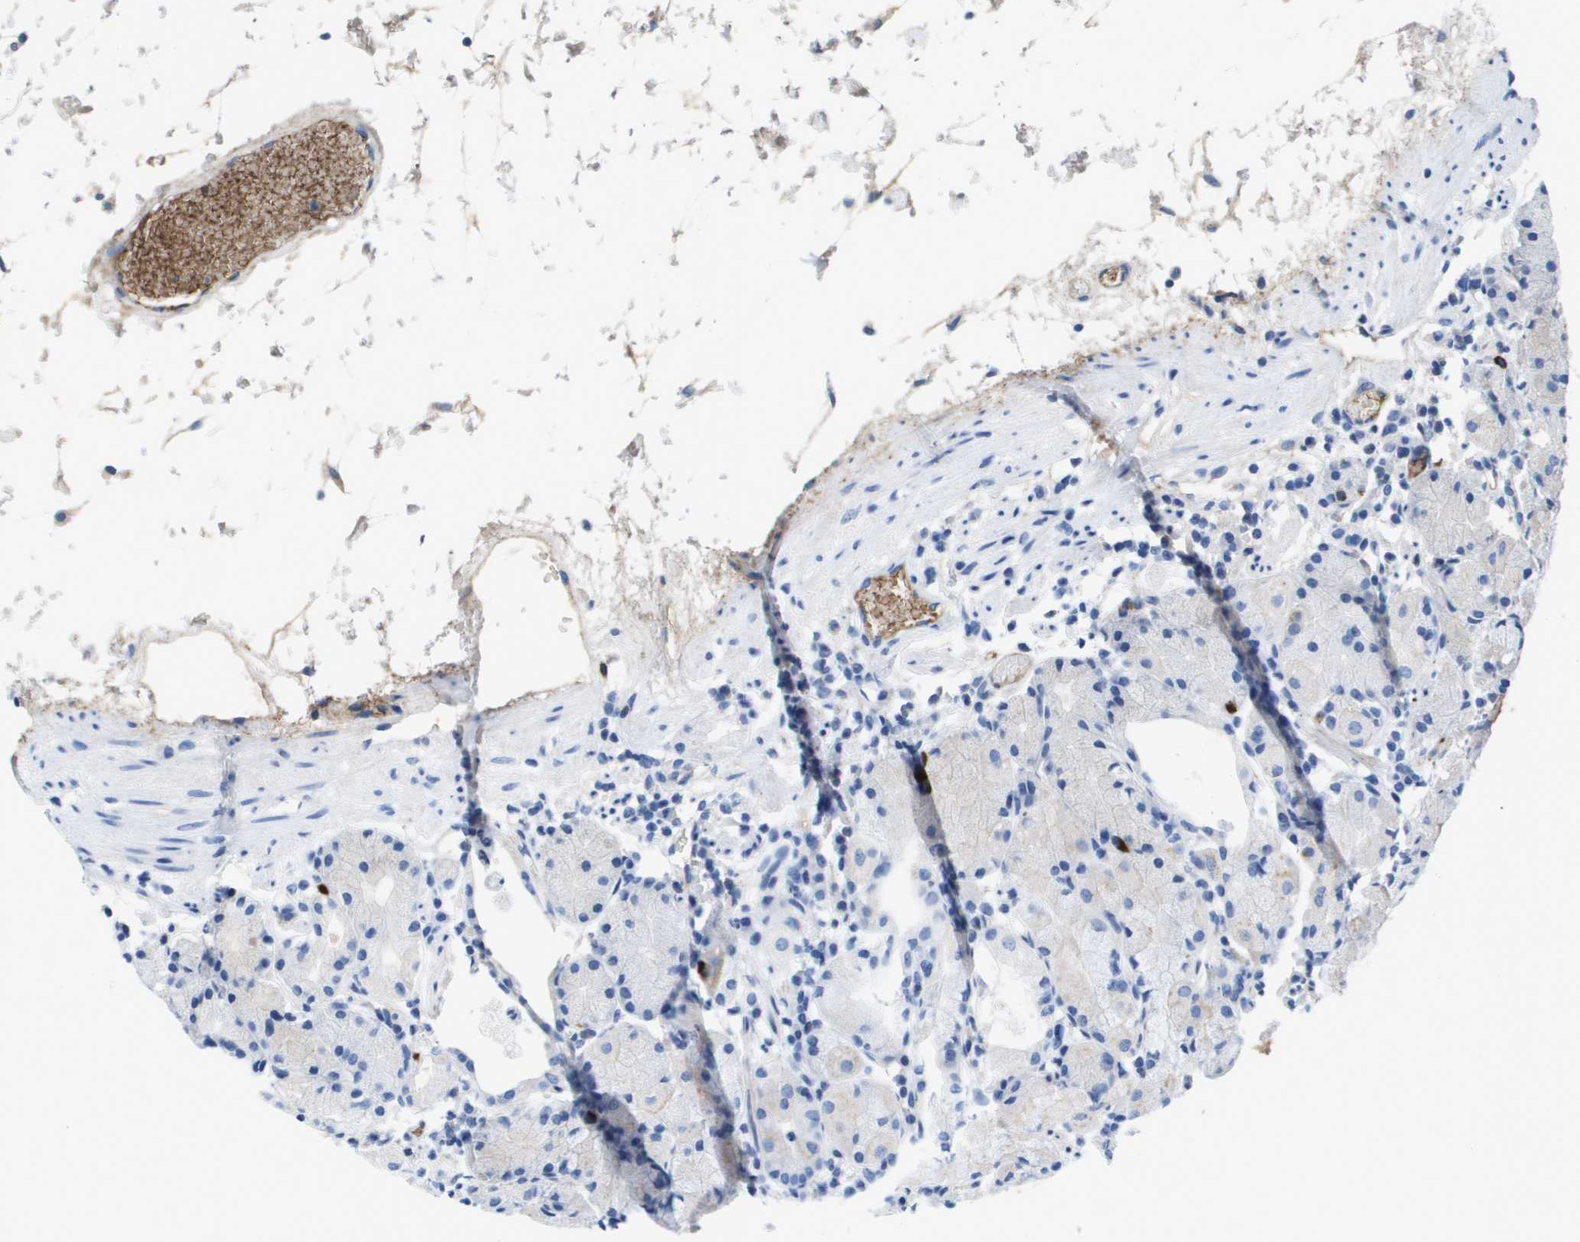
{"staining": {"intensity": "negative", "quantity": "none", "location": "none"}, "tissue": "stomach", "cell_type": "Glandular cells", "image_type": "normal", "snomed": [{"axis": "morphology", "description": "Normal tissue, NOS"}, {"axis": "topography", "description": "Stomach"}, {"axis": "topography", "description": "Stomach, lower"}], "caption": "DAB (3,3'-diaminobenzidine) immunohistochemical staining of unremarkable stomach shows no significant staining in glandular cells.", "gene": "APOA1", "patient": {"sex": "female", "age": 75}}